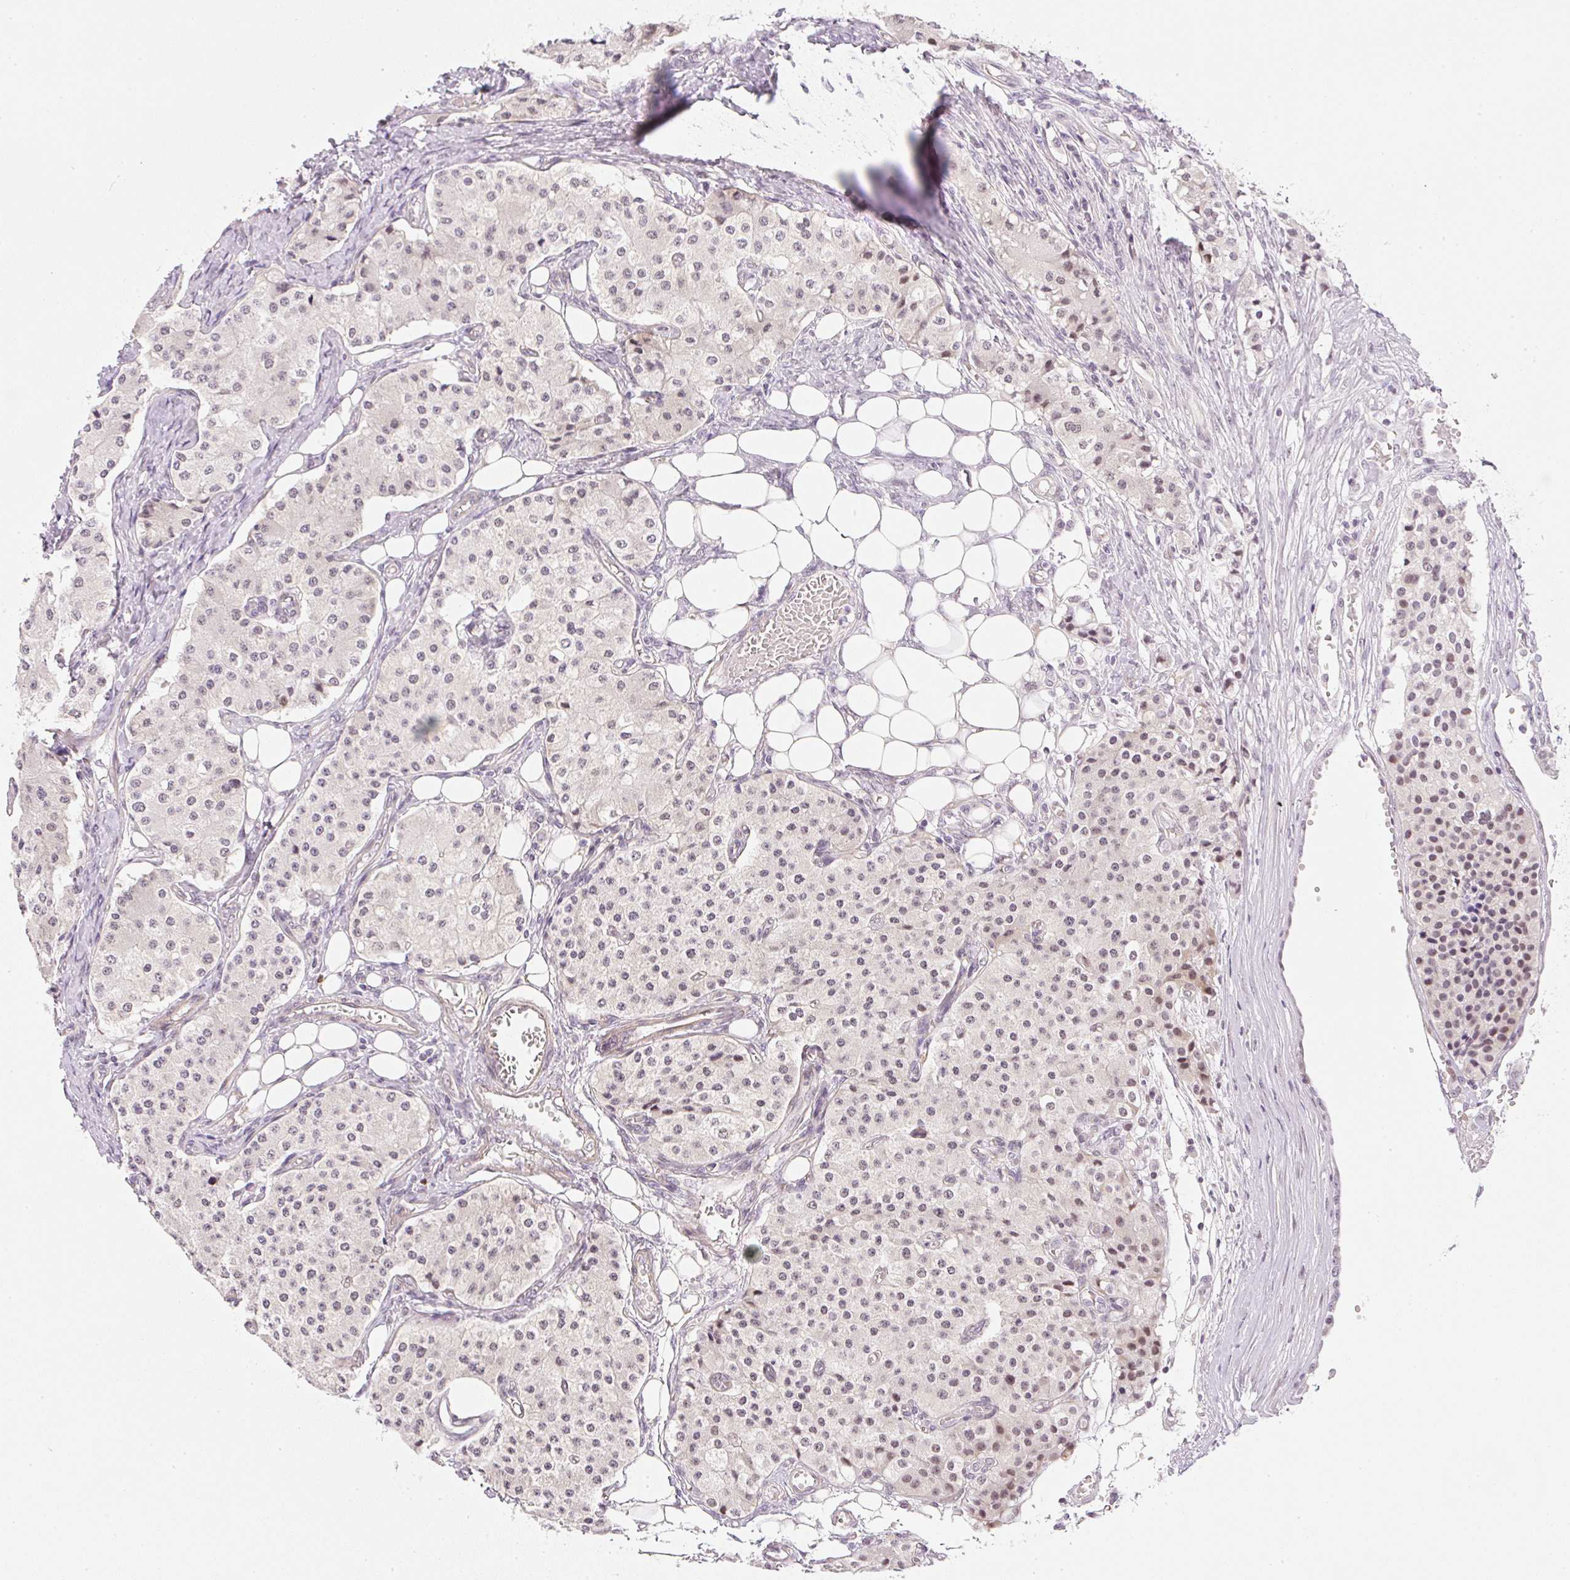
{"staining": {"intensity": "weak", "quantity": ">75%", "location": "nuclear"}, "tissue": "carcinoid", "cell_type": "Tumor cells", "image_type": "cancer", "snomed": [{"axis": "morphology", "description": "Carcinoid, malignant, NOS"}, {"axis": "topography", "description": "Colon"}], "caption": "Malignant carcinoid stained with a protein marker shows weak staining in tumor cells.", "gene": "DPPA4", "patient": {"sex": "female", "age": 52}}